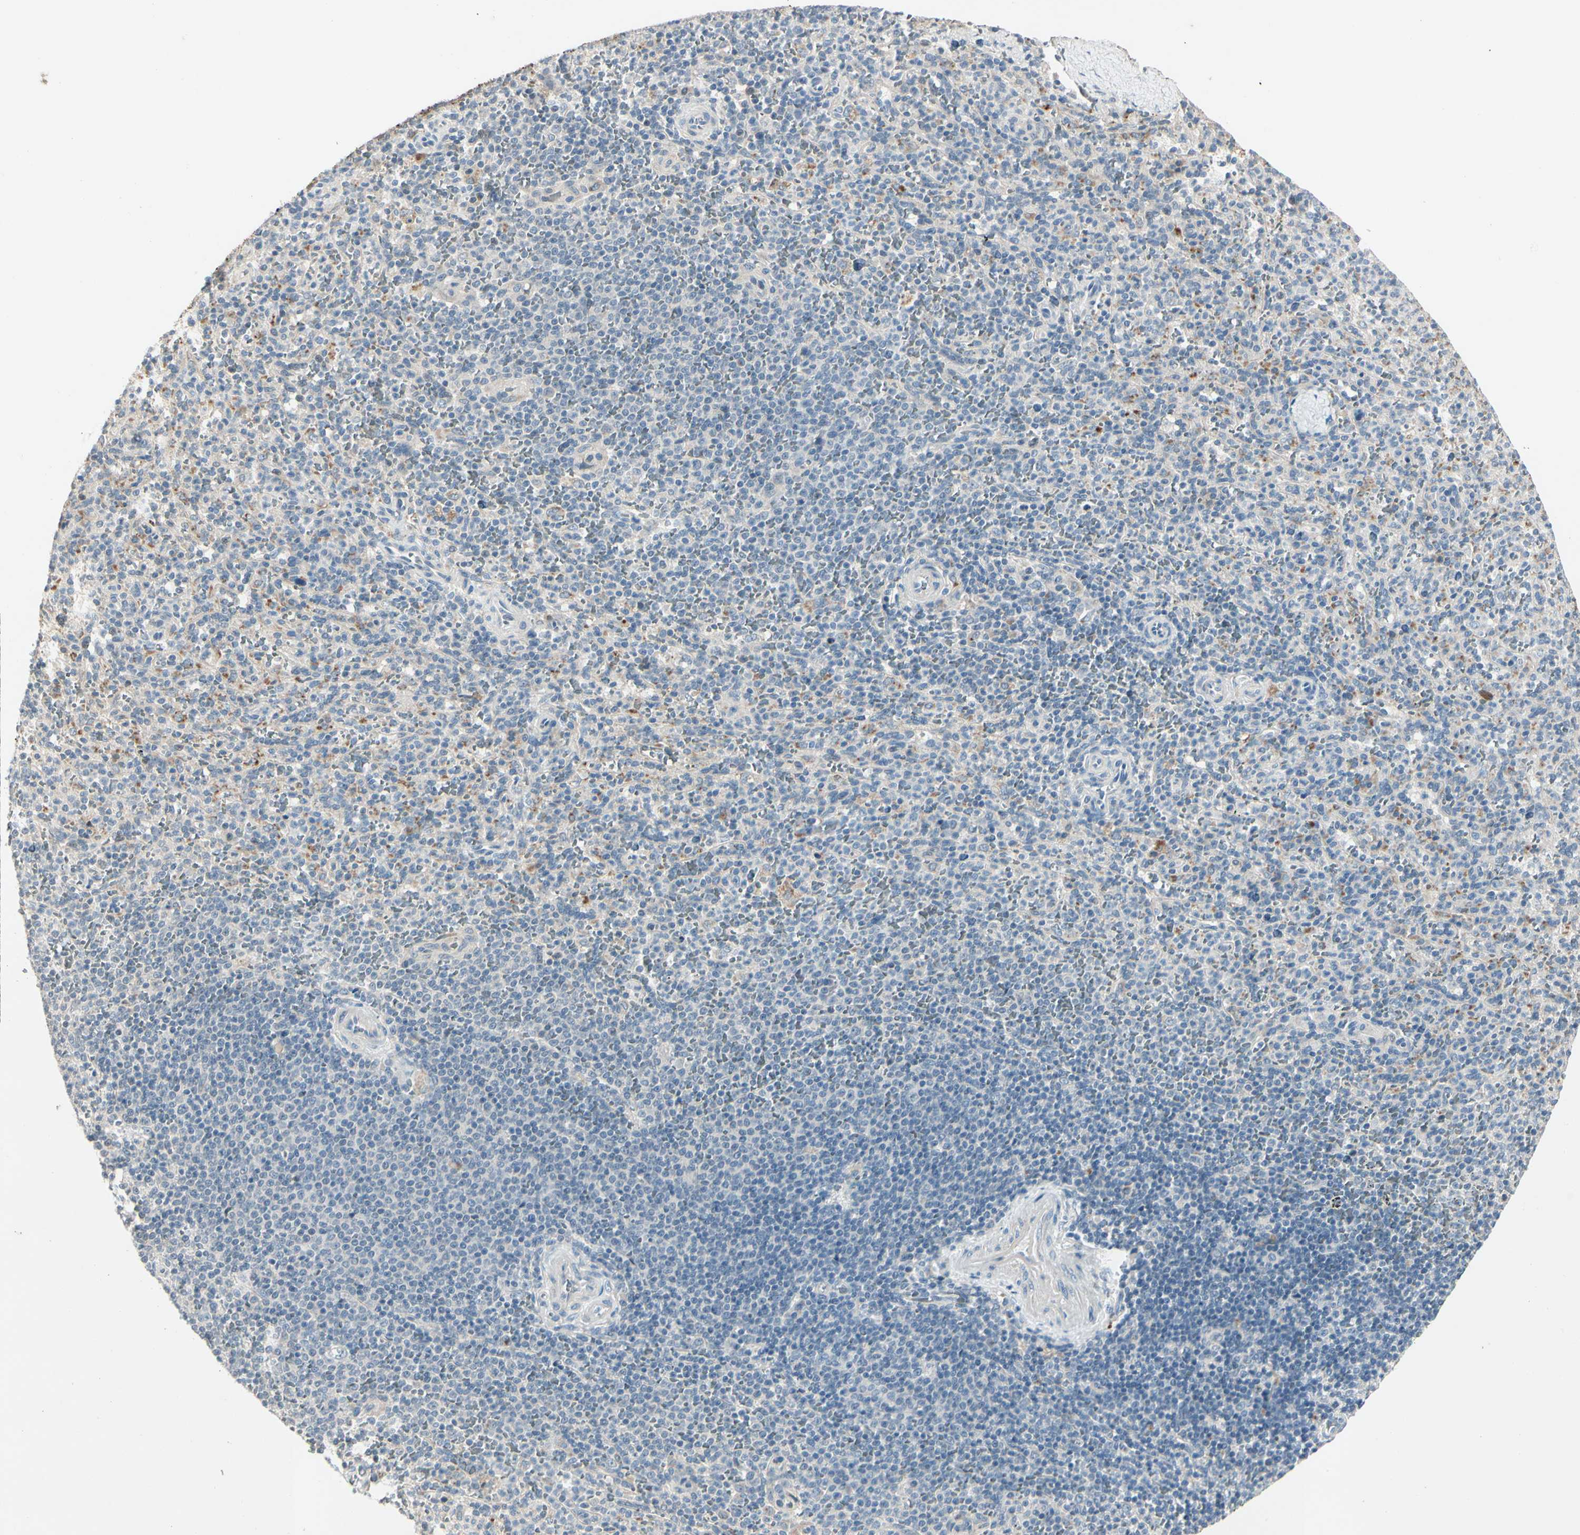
{"staining": {"intensity": "weak", "quantity": "<25%", "location": "cytoplasmic/membranous"}, "tissue": "spleen", "cell_type": "Cells in red pulp", "image_type": "normal", "snomed": [{"axis": "morphology", "description": "Normal tissue, NOS"}, {"axis": "topography", "description": "Spleen"}], "caption": "A histopathology image of human spleen is negative for staining in cells in red pulp.", "gene": "SKIL", "patient": {"sex": "male", "age": 36}}